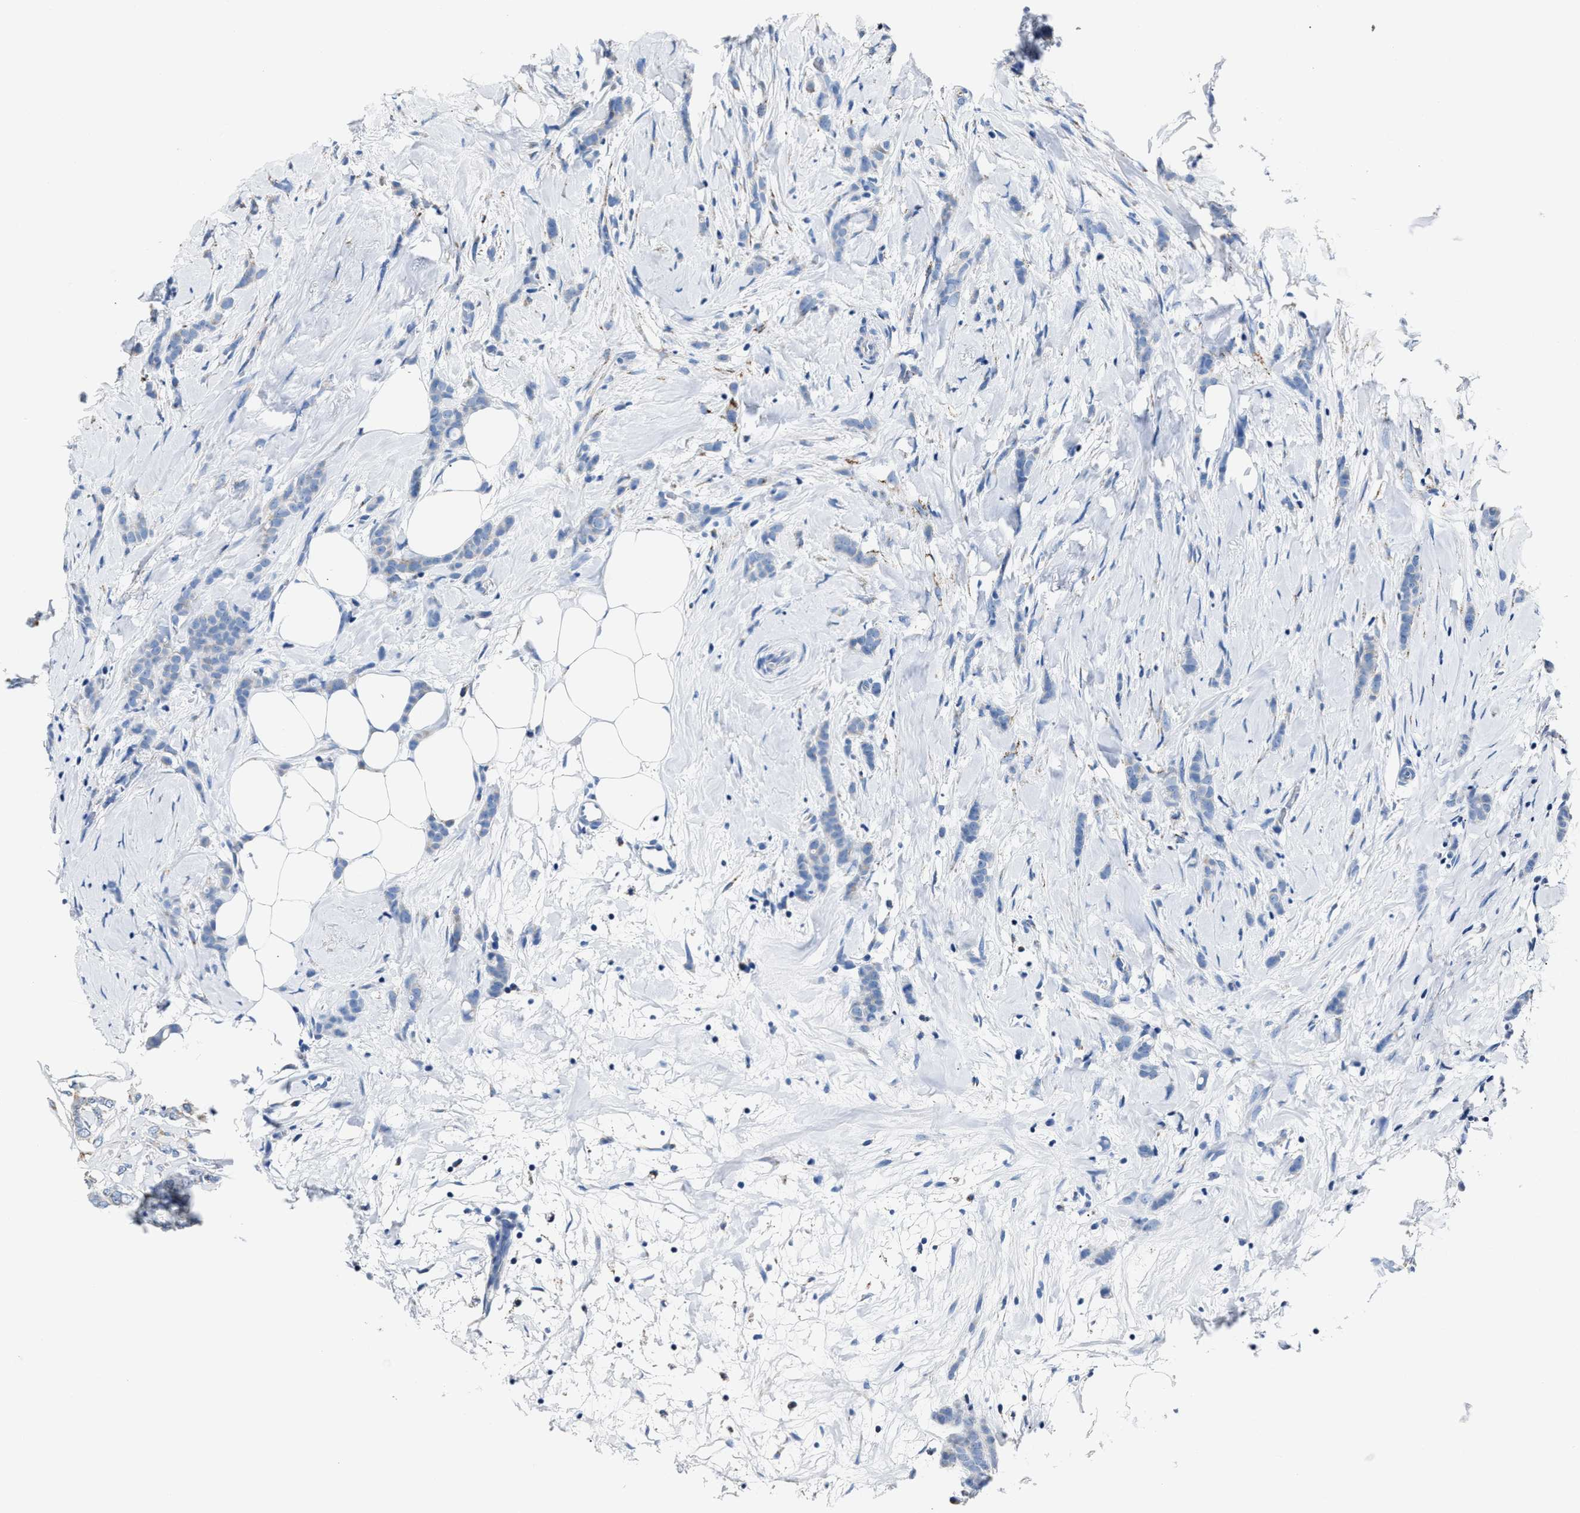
{"staining": {"intensity": "negative", "quantity": "none", "location": "none"}, "tissue": "breast cancer", "cell_type": "Tumor cells", "image_type": "cancer", "snomed": [{"axis": "morphology", "description": "Lobular carcinoma, in situ"}, {"axis": "morphology", "description": "Lobular carcinoma"}, {"axis": "topography", "description": "Breast"}], "caption": "Tumor cells show no significant positivity in lobular carcinoma (breast).", "gene": "AMACR", "patient": {"sex": "female", "age": 41}}